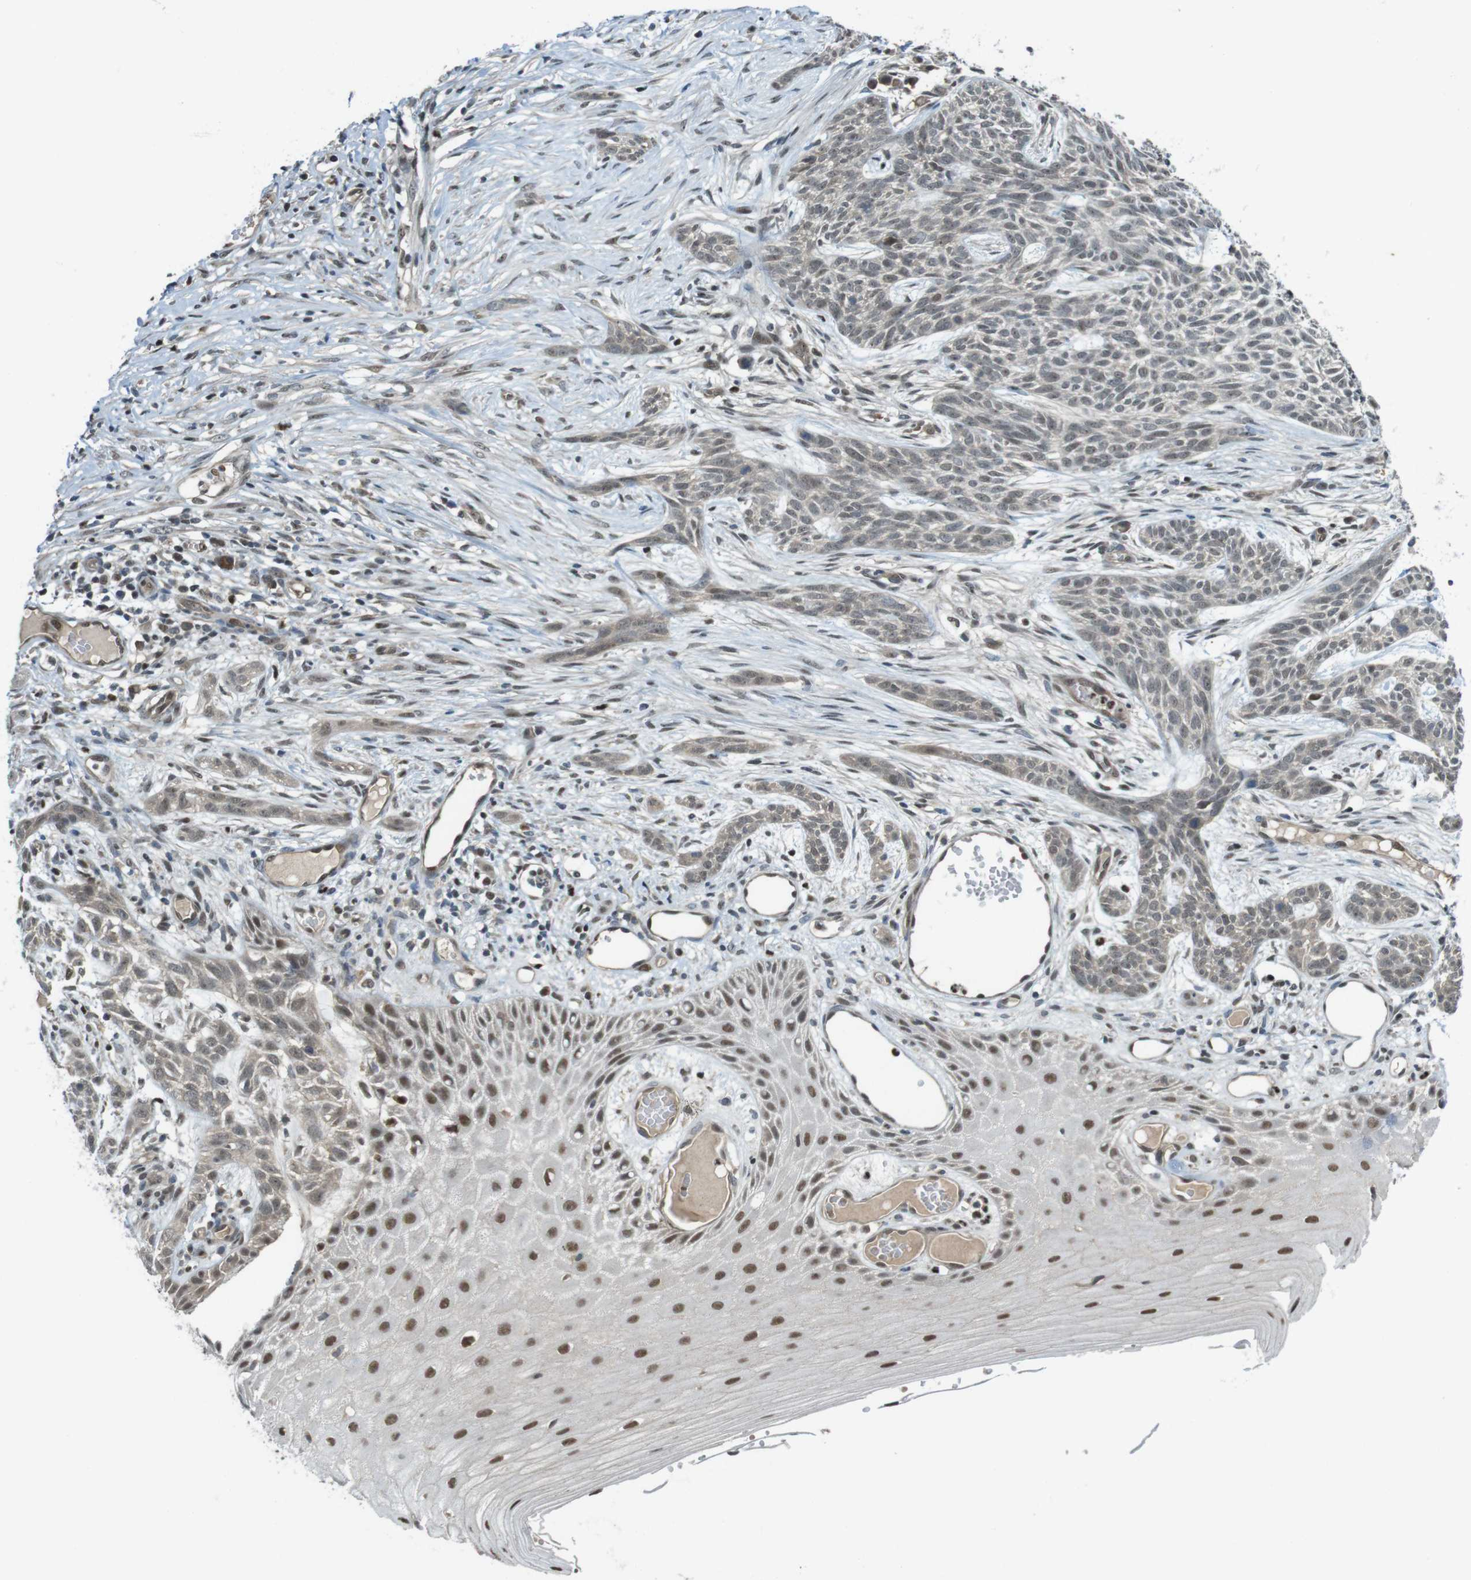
{"staining": {"intensity": "weak", "quantity": "25%-75%", "location": "cytoplasmic/membranous,nuclear"}, "tissue": "skin cancer", "cell_type": "Tumor cells", "image_type": "cancer", "snomed": [{"axis": "morphology", "description": "Basal cell carcinoma"}, {"axis": "topography", "description": "Skin"}], "caption": "A histopathology image showing weak cytoplasmic/membranous and nuclear staining in about 25%-75% of tumor cells in skin cancer (basal cell carcinoma), as visualized by brown immunohistochemical staining.", "gene": "MAPKAPK5", "patient": {"sex": "female", "age": 59}}